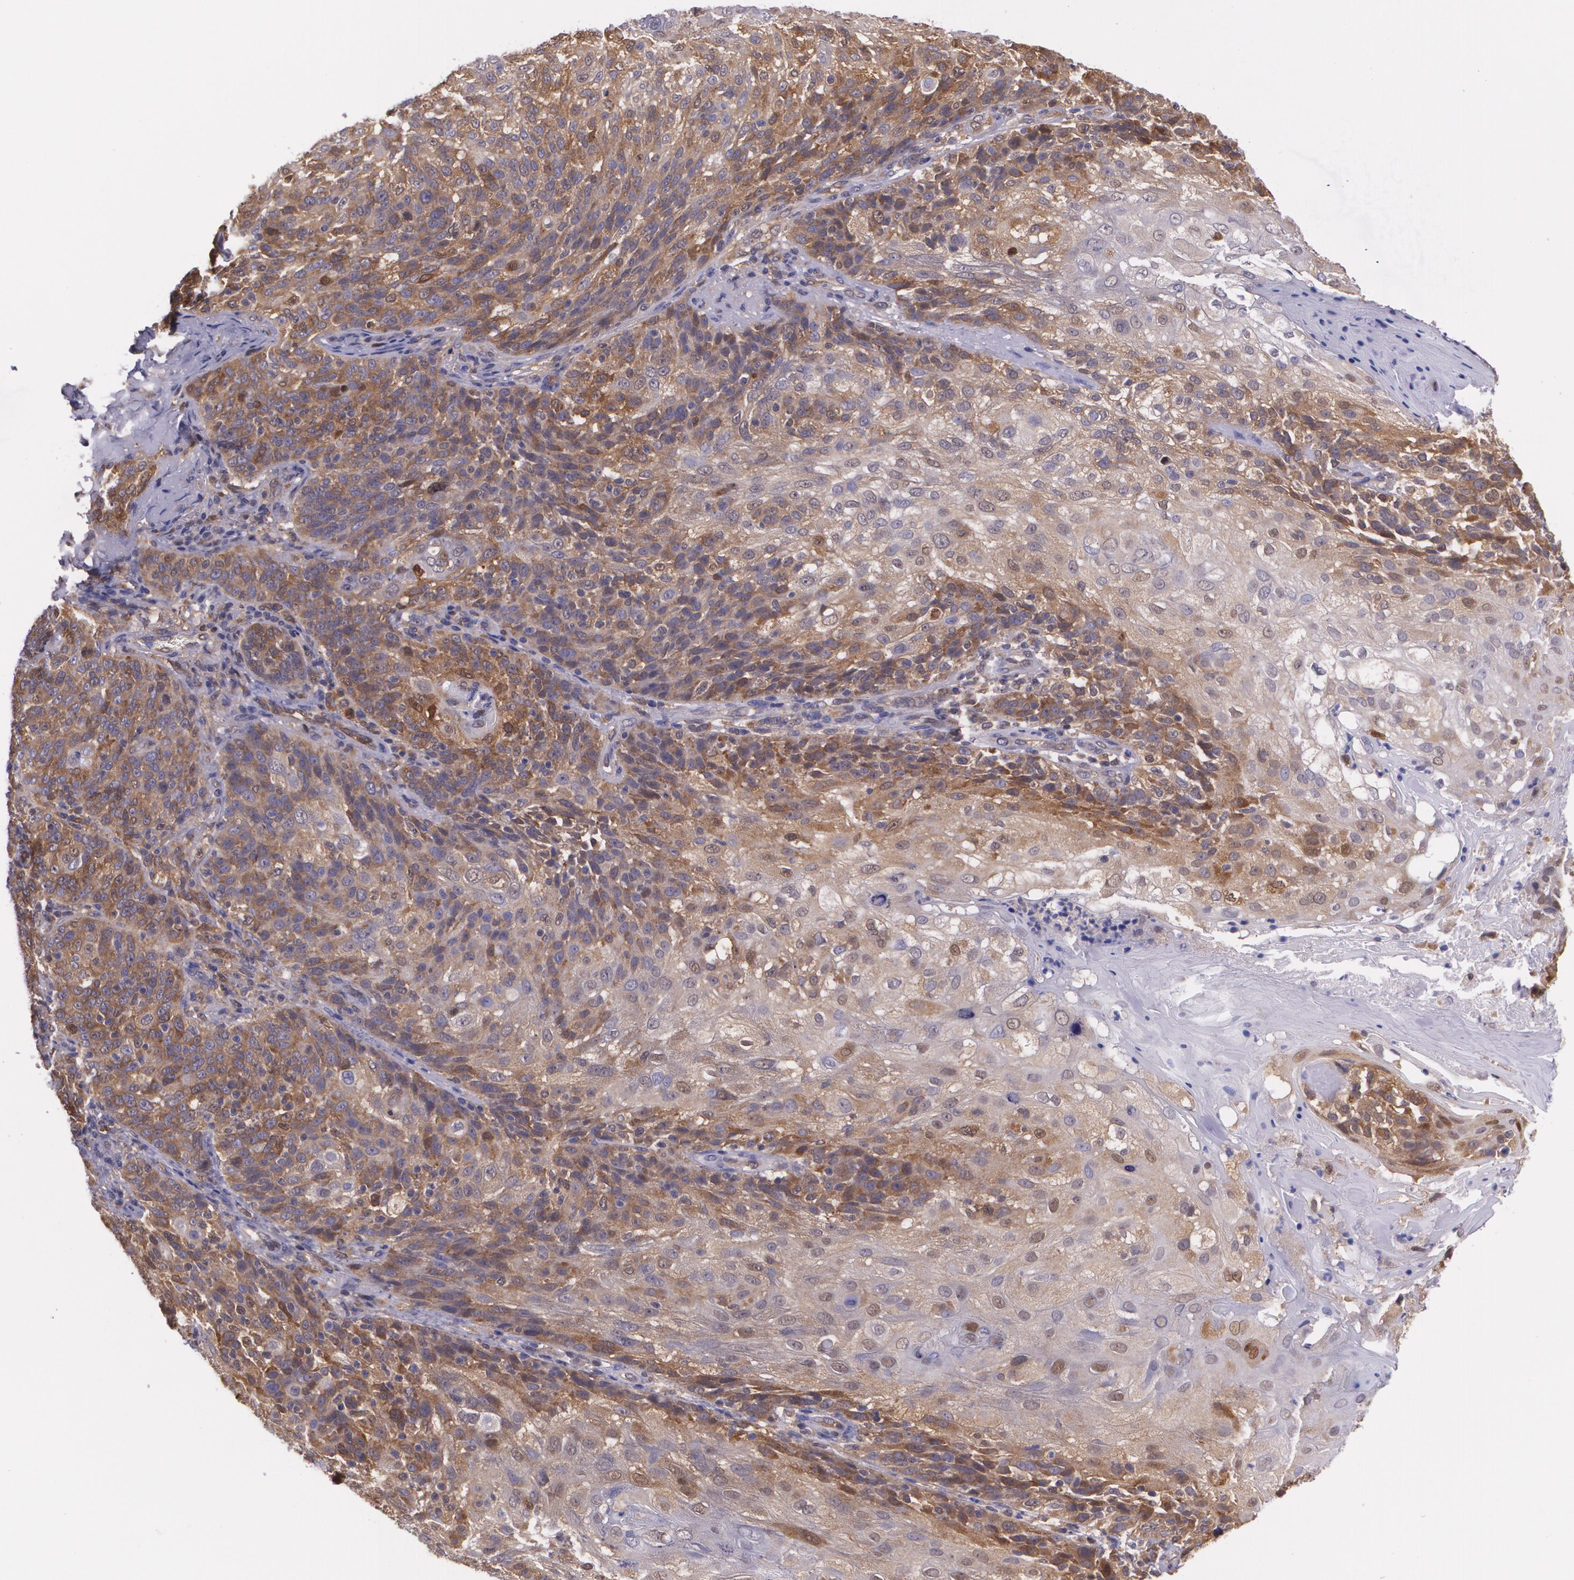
{"staining": {"intensity": "strong", "quantity": ">75%", "location": "cytoplasmic/membranous"}, "tissue": "skin cancer", "cell_type": "Tumor cells", "image_type": "cancer", "snomed": [{"axis": "morphology", "description": "Normal tissue, NOS"}, {"axis": "morphology", "description": "Squamous cell carcinoma, NOS"}, {"axis": "topography", "description": "Skin"}], "caption": "This is a photomicrograph of IHC staining of skin cancer (squamous cell carcinoma), which shows strong positivity in the cytoplasmic/membranous of tumor cells.", "gene": "HSPH1", "patient": {"sex": "female", "age": 83}}